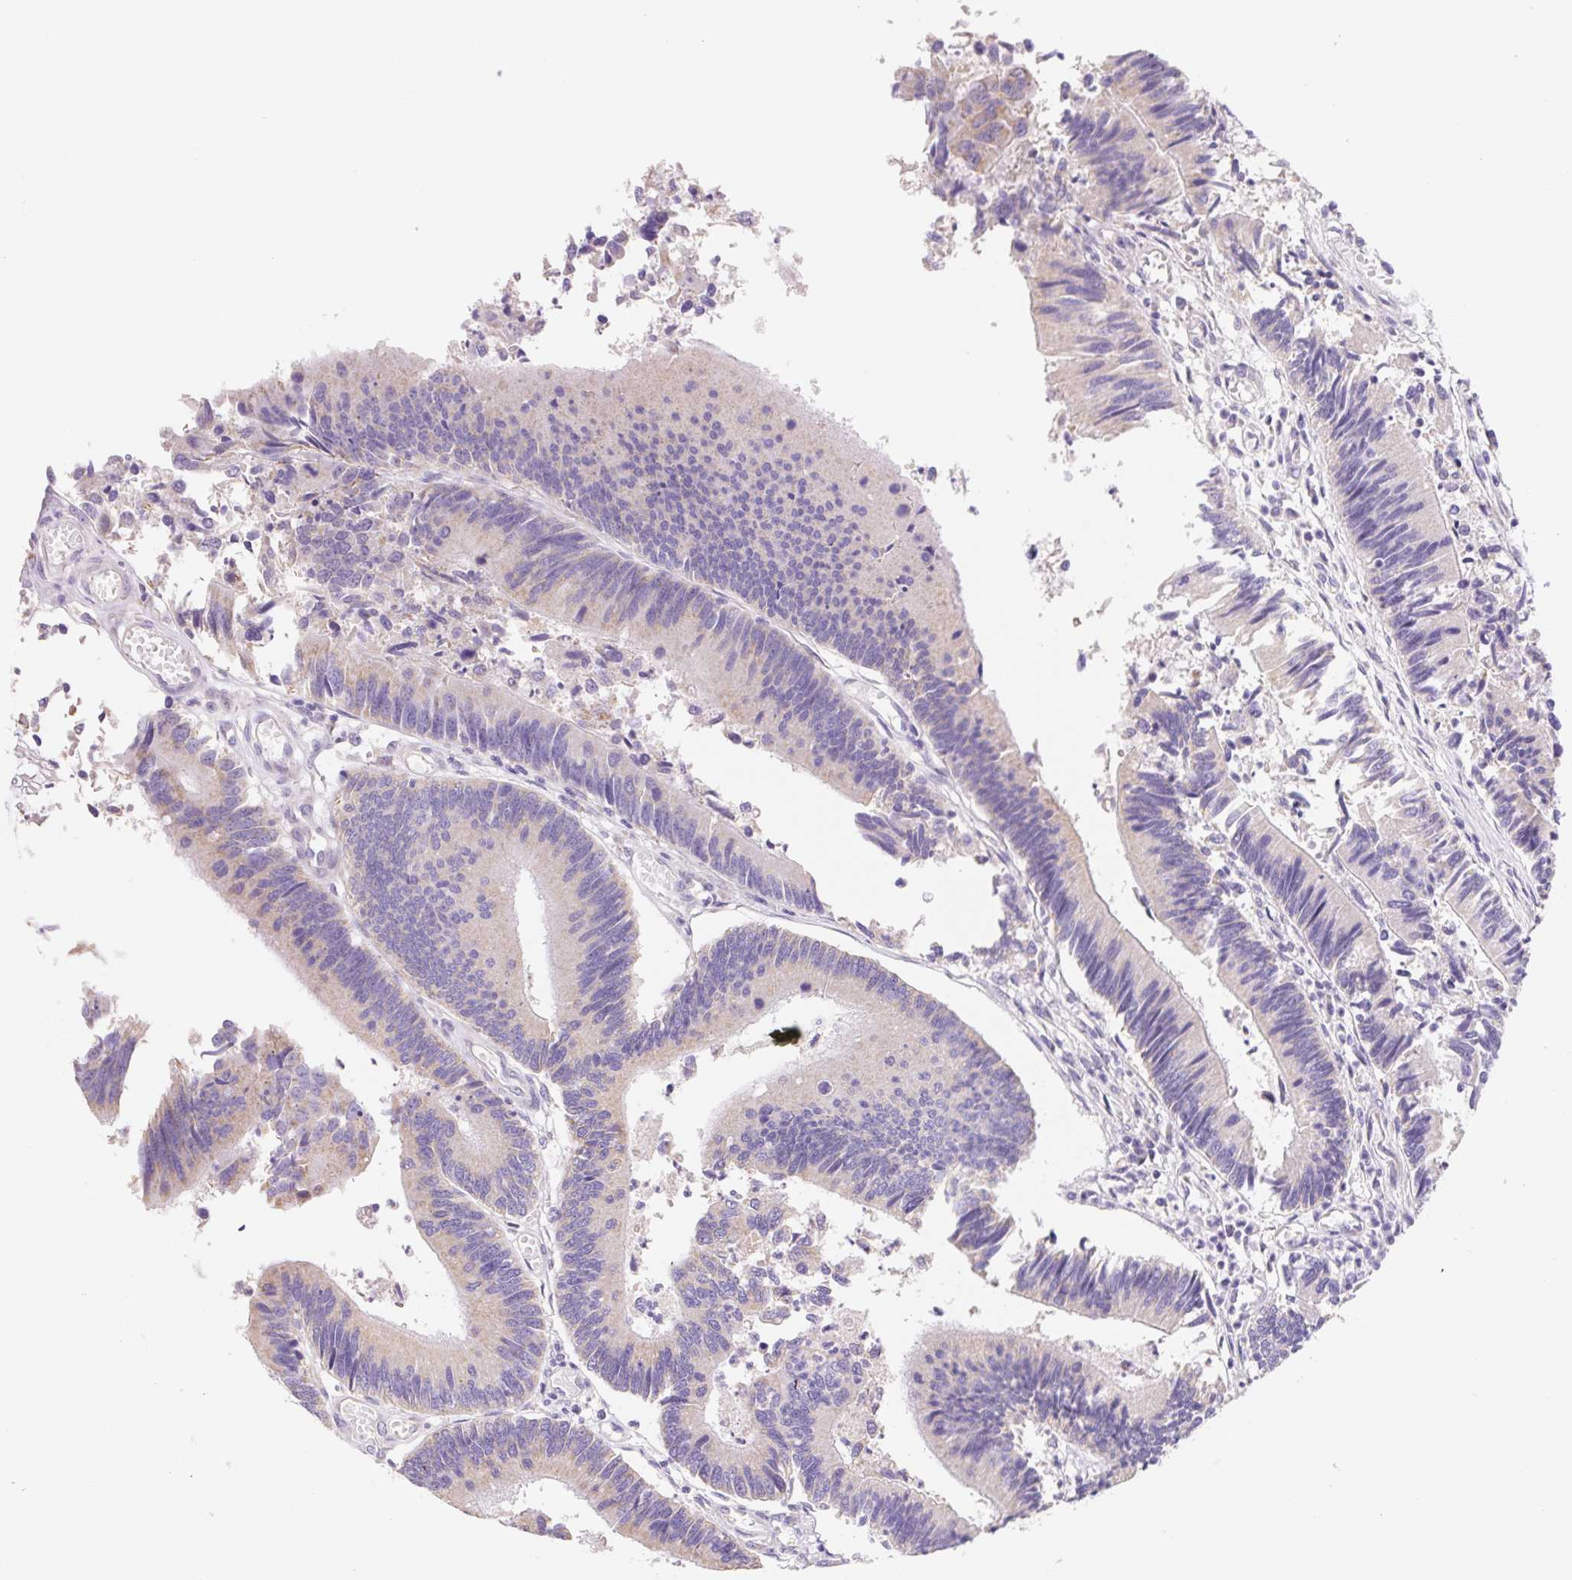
{"staining": {"intensity": "weak", "quantity": "25%-75%", "location": "cytoplasmic/membranous"}, "tissue": "colorectal cancer", "cell_type": "Tumor cells", "image_type": "cancer", "snomed": [{"axis": "morphology", "description": "Adenocarcinoma, NOS"}, {"axis": "topography", "description": "Colon"}], "caption": "Adenocarcinoma (colorectal) tissue shows weak cytoplasmic/membranous positivity in about 25%-75% of tumor cells, visualized by immunohistochemistry. The protein of interest is shown in brown color, while the nuclei are stained blue.", "gene": "FKBP6", "patient": {"sex": "female", "age": 67}}